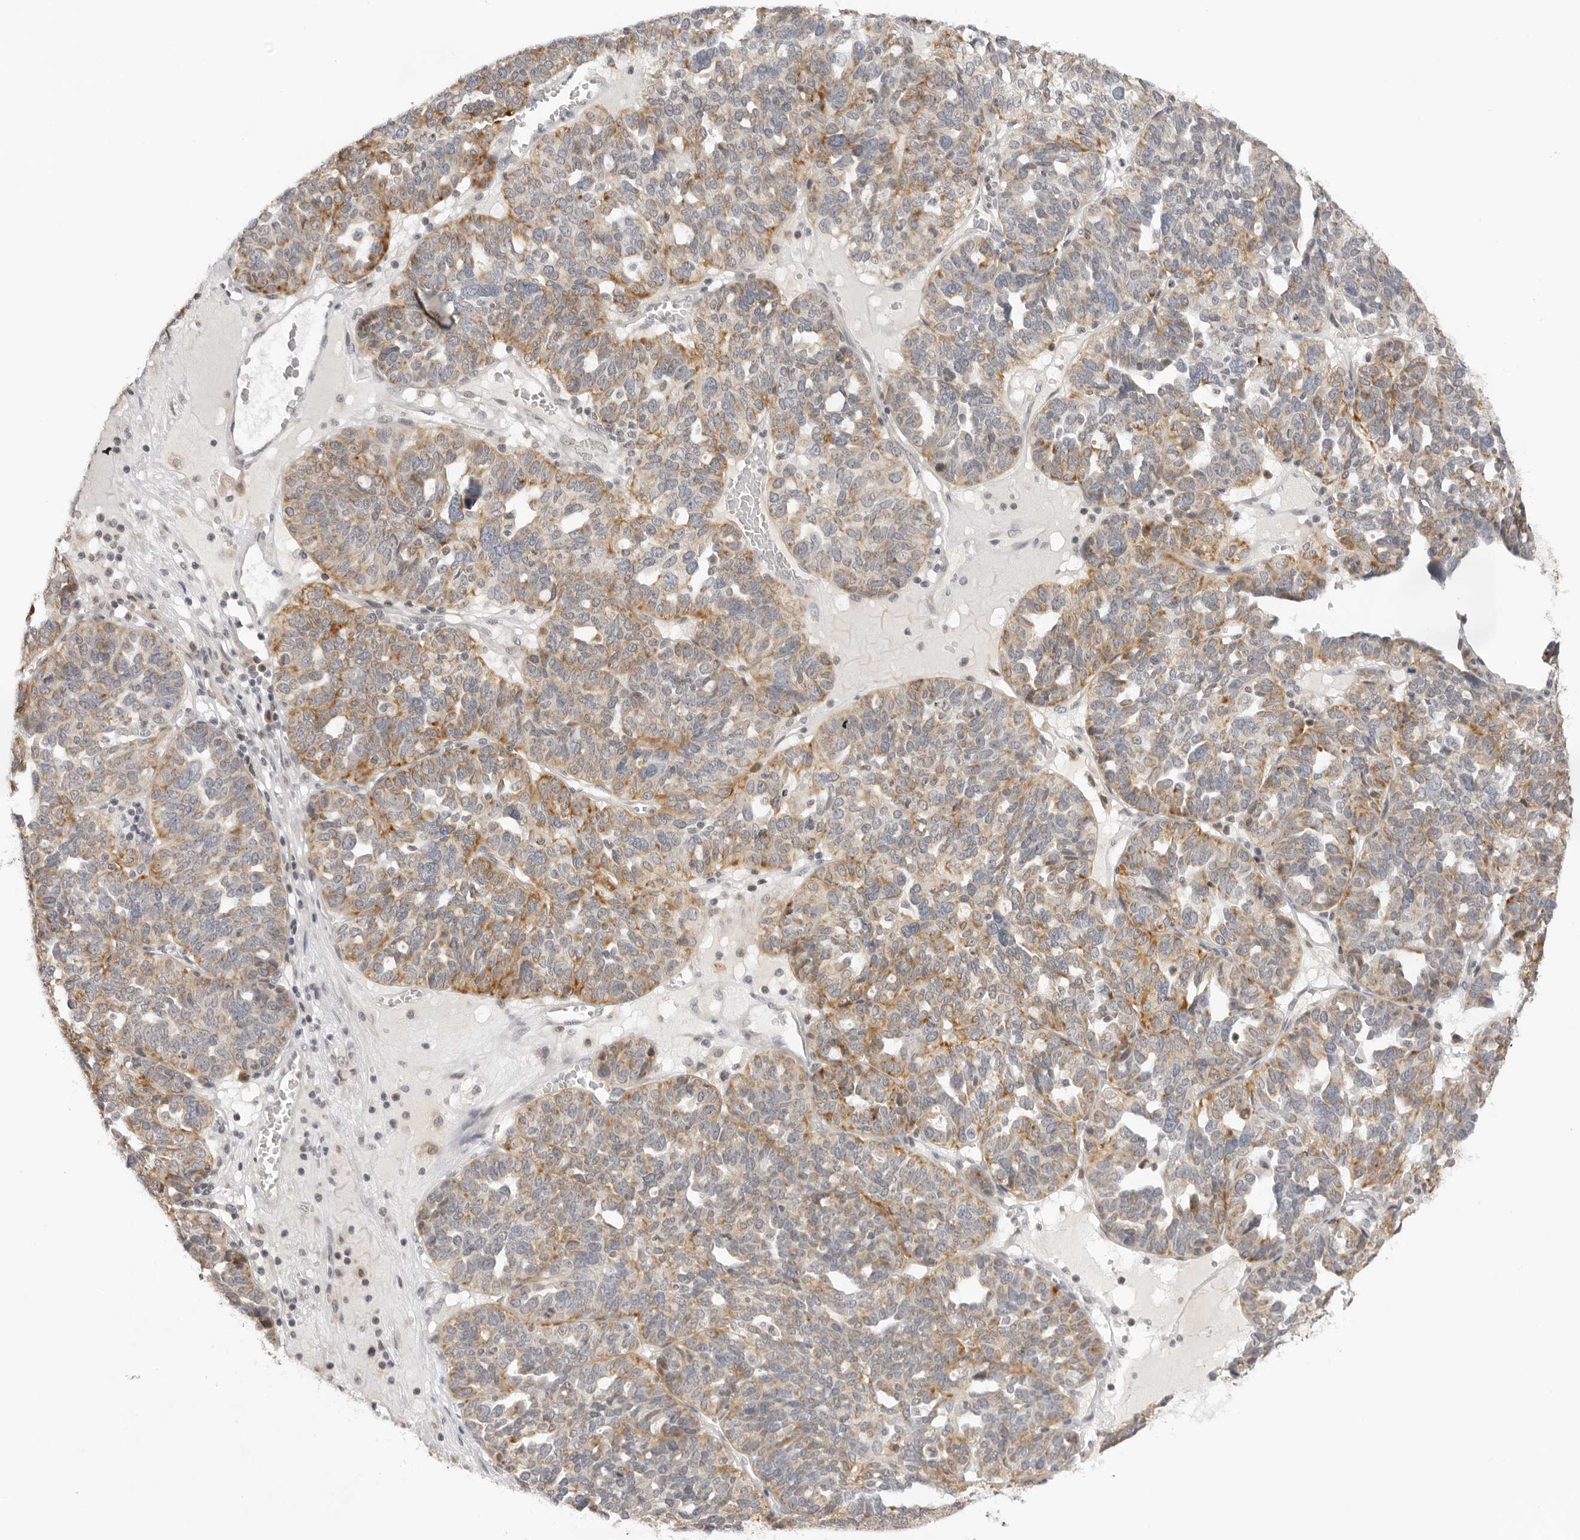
{"staining": {"intensity": "moderate", "quantity": "25%-75%", "location": "cytoplasmic/membranous"}, "tissue": "ovarian cancer", "cell_type": "Tumor cells", "image_type": "cancer", "snomed": [{"axis": "morphology", "description": "Cystadenocarcinoma, serous, NOS"}, {"axis": "topography", "description": "Ovary"}], "caption": "Ovarian cancer (serous cystadenocarcinoma) stained with a brown dye reveals moderate cytoplasmic/membranous positive staining in about 25%-75% of tumor cells.", "gene": "ACP6", "patient": {"sex": "female", "age": 59}}